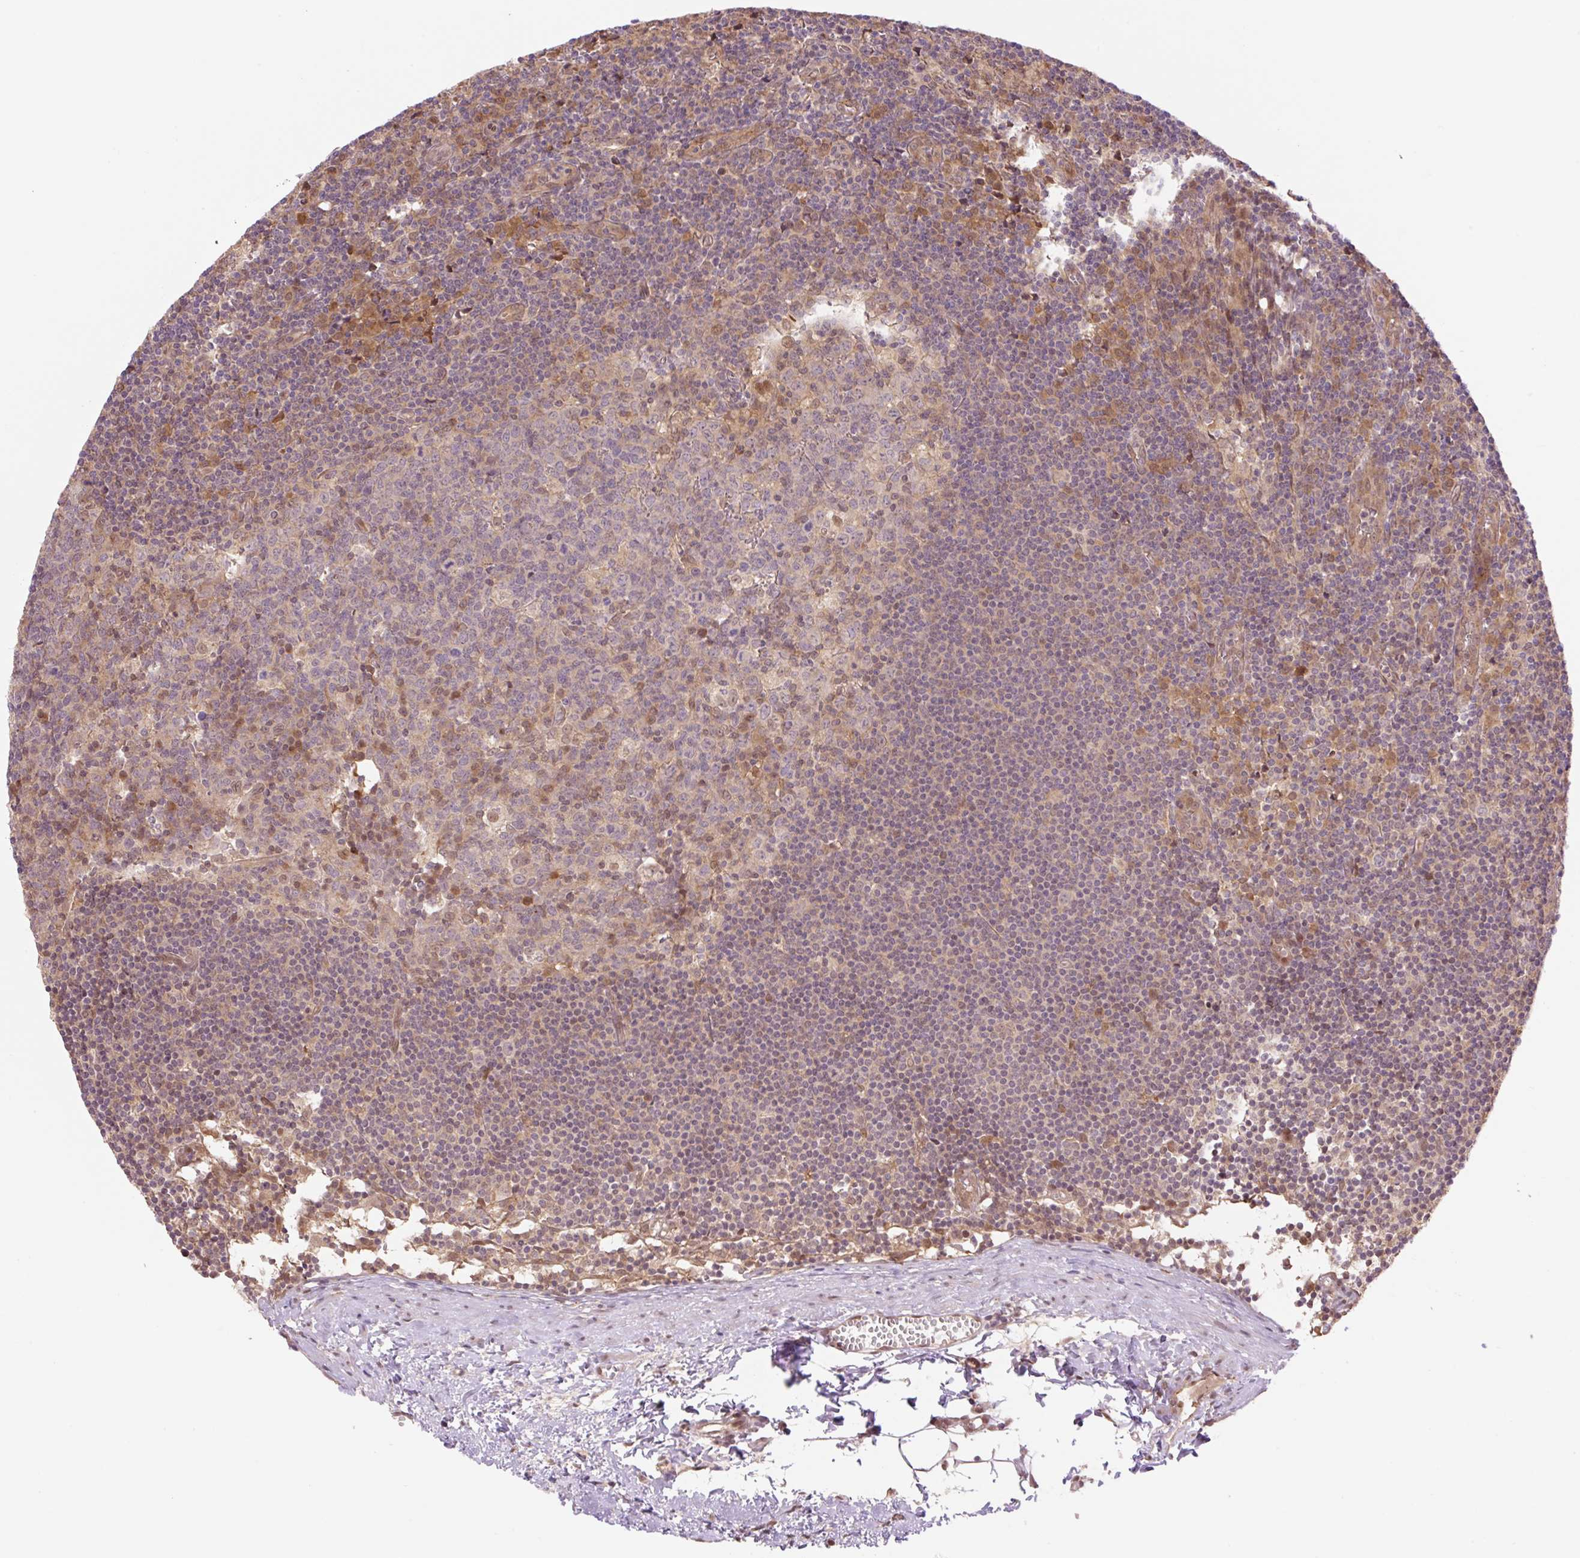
{"staining": {"intensity": "moderate", "quantity": "25%-75%", "location": "cytoplasmic/membranous,nuclear"}, "tissue": "lymph node", "cell_type": "Germinal center cells", "image_type": "normal", "snomed": [{"axis": "morphology", "description": "Normal tissue, NOS"}, {"axis": "topography", "description": "Lymph node"}], "caption": "DAB (3,3'-diaminobenzidine) immunohistochemical staining of normal lymph node reveals moderate cytoplasmic/membranous,nuclear protein positivity in approximately 25%-75% of germinal center cells. The staining was performed using DAB (3,3'-diaminobenzidine), with brown indicating positive protein expression. Nuclei are stained blue with hematoxylin.", "gene": "VPS25", "patient": {"sex": "female", "age": 45}}